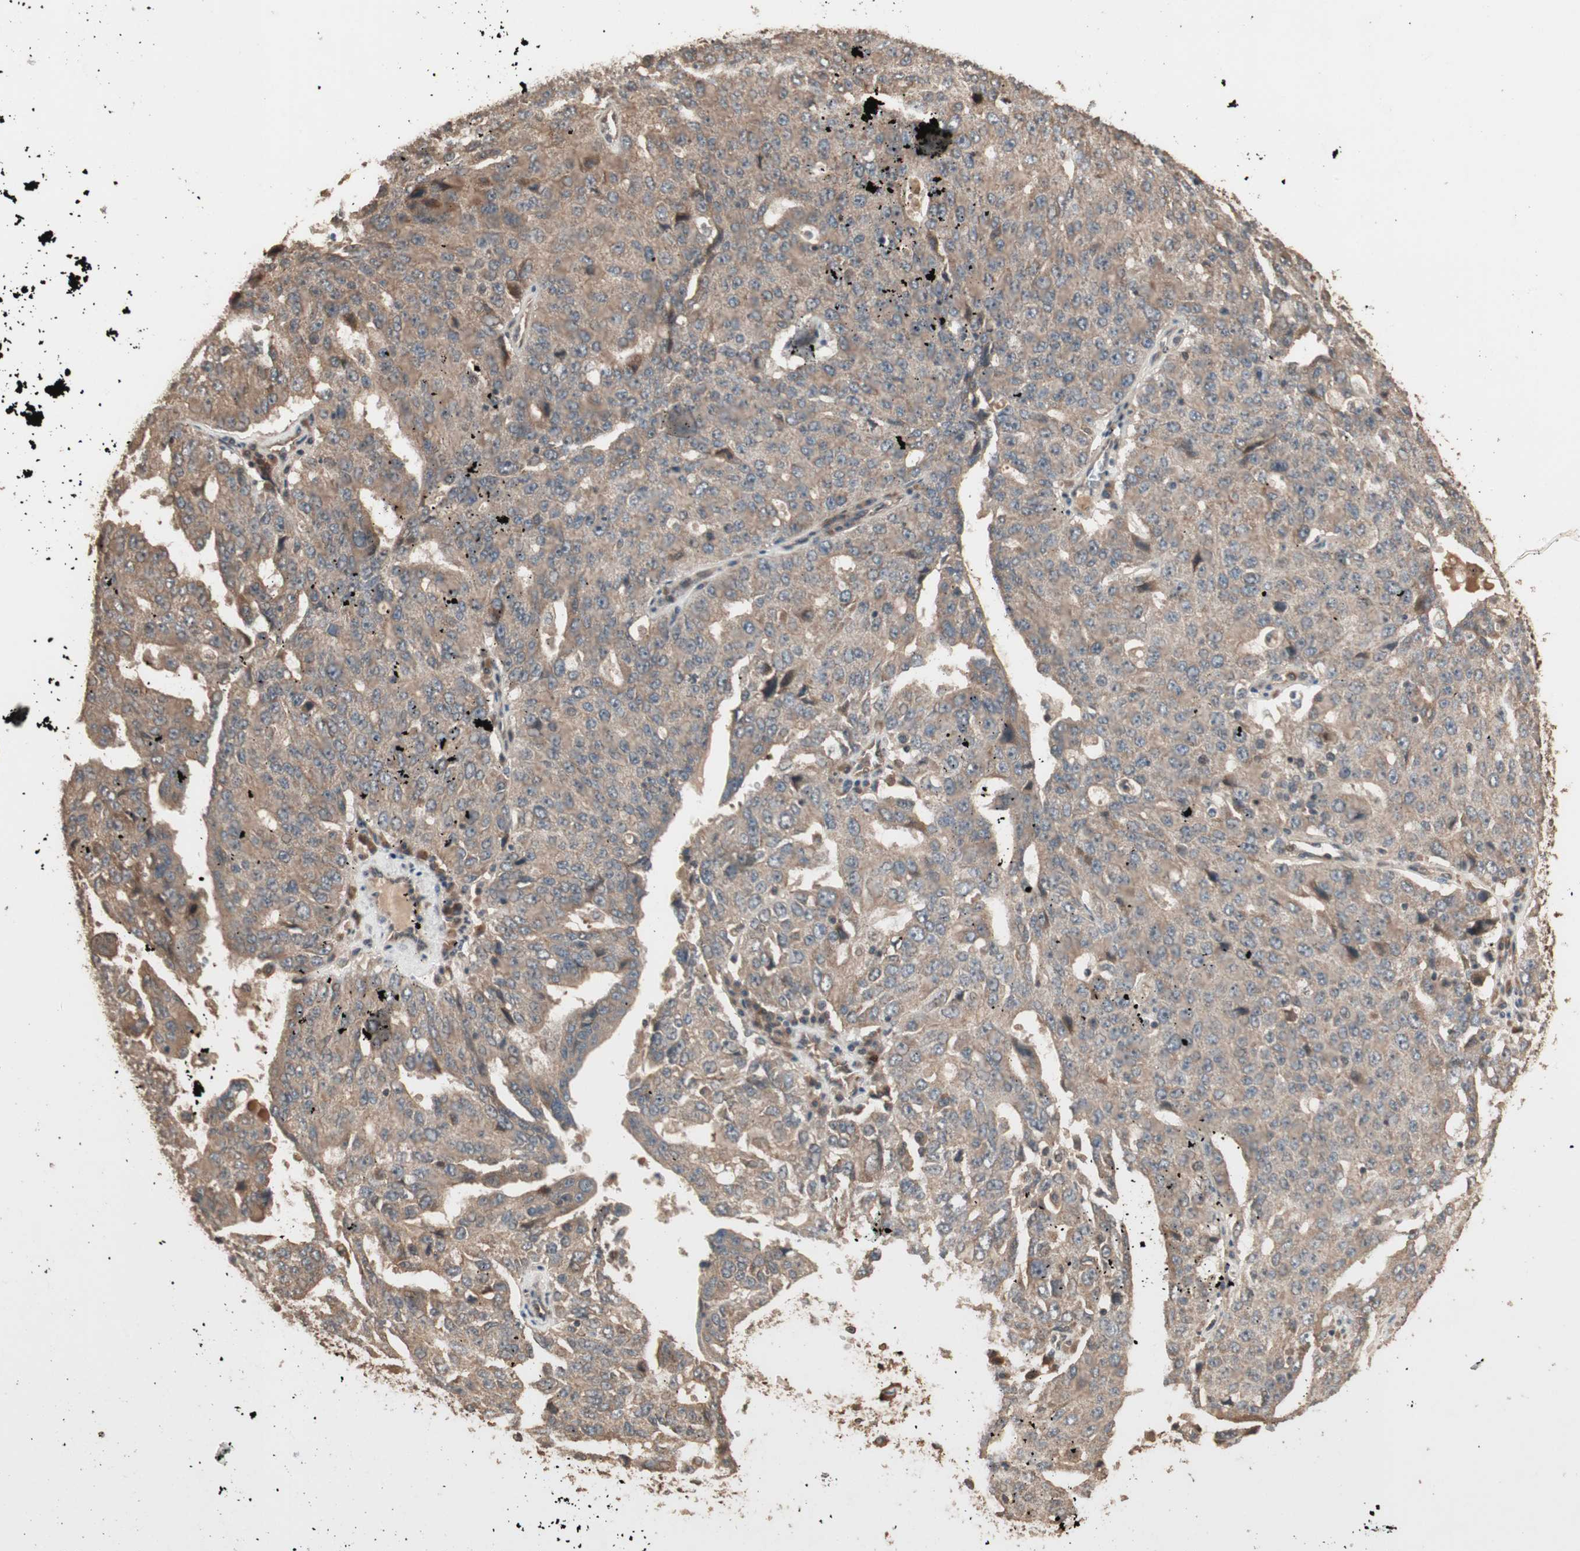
{"staining": {"intensity": "moderate", "quantity": ">75%", "location": "cytoplasmic/membranous"}, "tissue": "ovarian cancer", "cell_type": "Tumor cells", "image_type": "cancer", "snomed": [{"axis": "morphology", "description": "Carcinoma, endometroid"}, {"axis": "topography", "description": "Ovary"}], "caption": "Immunohistochemistry (IHC) of human ovarian endometroid carcinoma displays medium levels of moderate cytoplasmic/membranous staining in approximately >75% of tumor cells.", "gene": "USP20", "patient": {"sex": "female", "age": 62}}